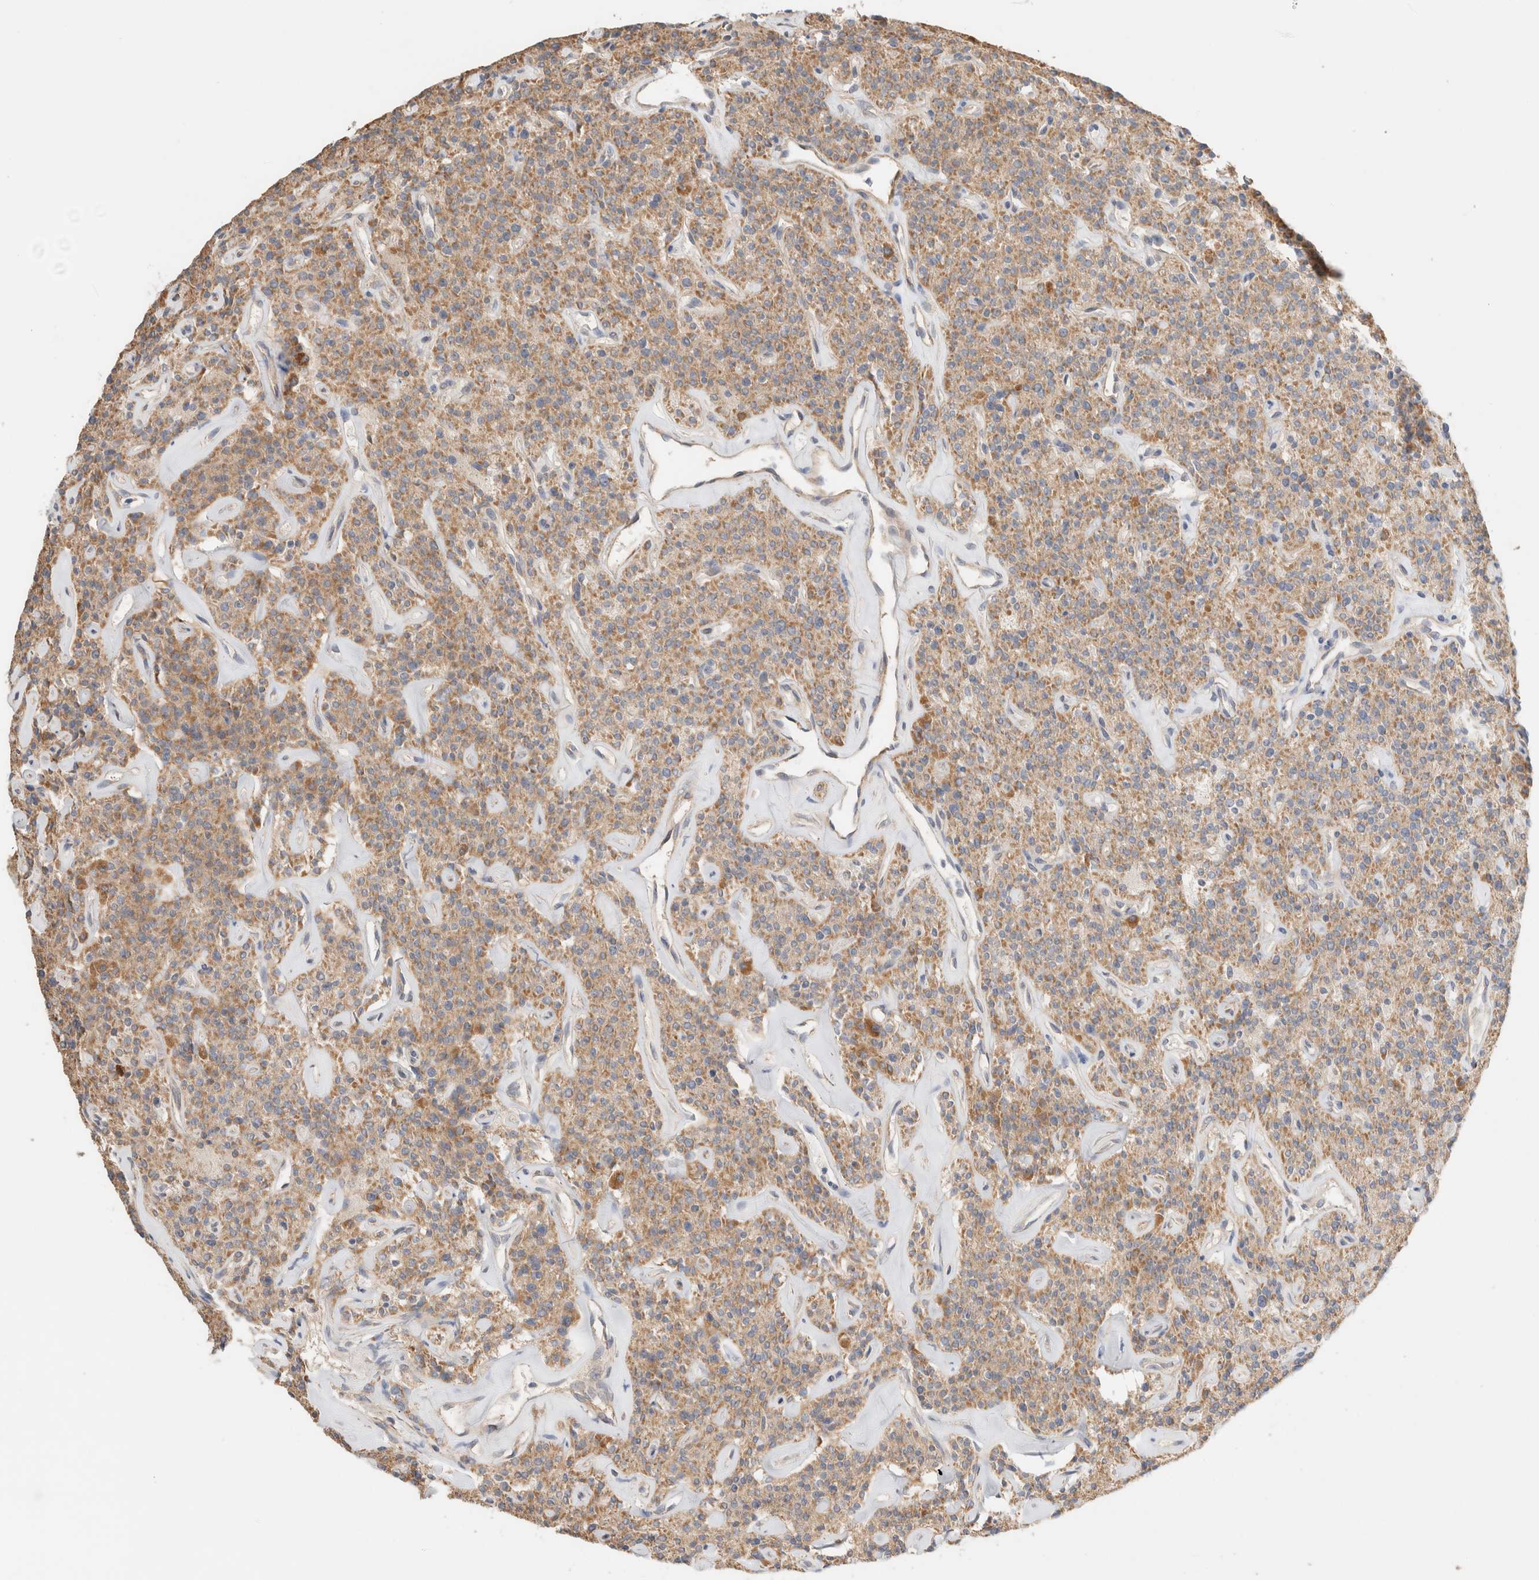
{"staining": {"intensity": "moderate", "quantity": ">75%", "location": "cytoplasmic/membranous"}, "tissue": "parathyroid gland", "cell_type": "Glandular cells", "image_type": "normal", "snomed": [{"axis": "morphology", "description": "Normal tissue, NOS"}, {"axis": "topography", "description": "Parathyroid gland"}], "caption": "Protein analysis of normal parathyroid gland demonstrates moderate cytoplasmic/membranous expression in approximately >75% of glandular cells.", "gene": "B3GNTL1", "patient": {"sex": "male", "age": 46}}